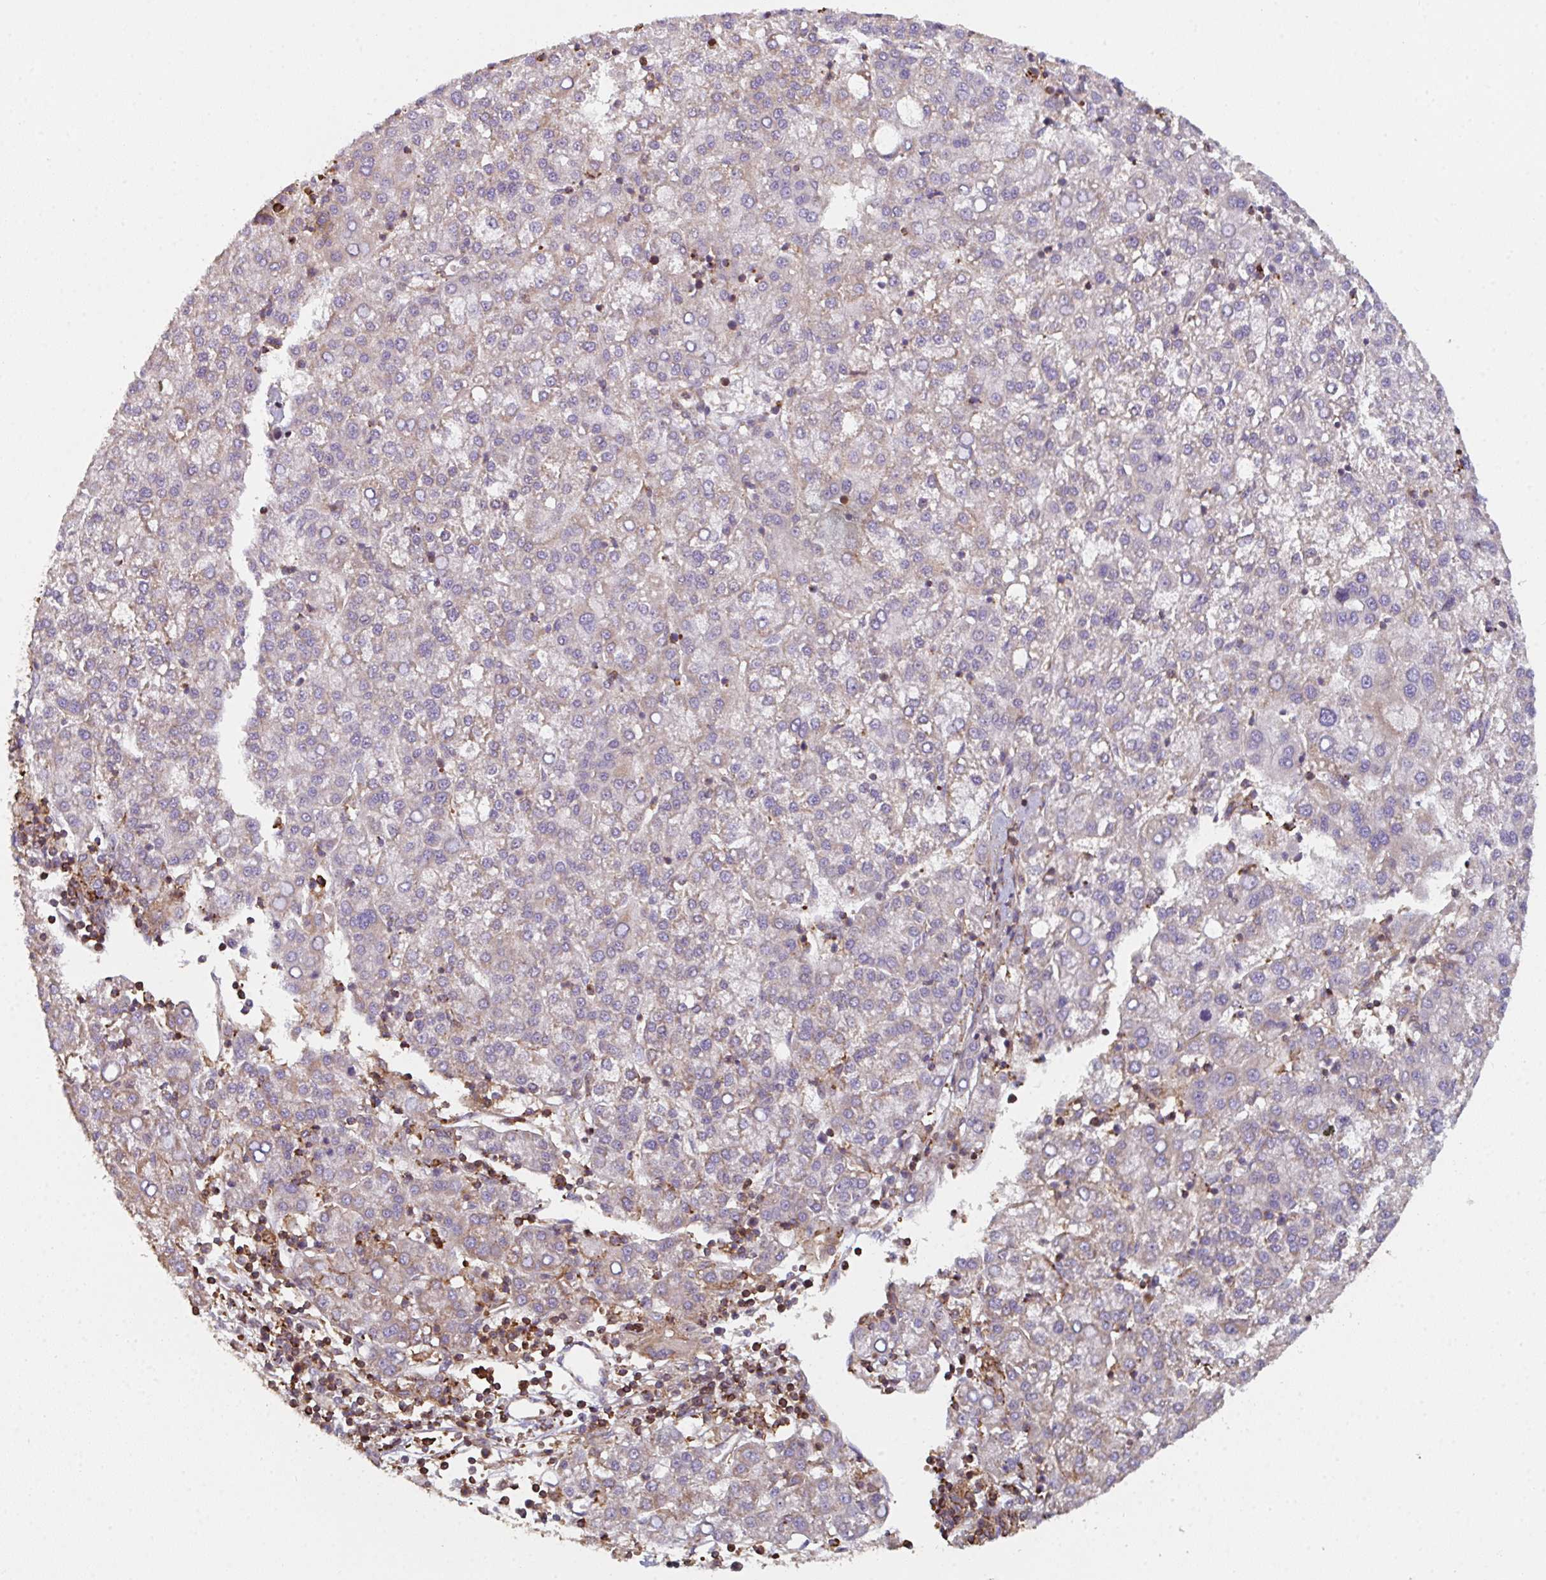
{"staining": {"intensity": "moderate", "quantity": "25%-75%", "location": "cytoplasmic/membranous"}, "tissue": "liver cancer", "cell_type": "Tumor cells", "image_type": "cancer", "snomed": [{"axis": "morphology", "description": "Carcinoma, Hepatocellular, NOS"}, {"axis": "topography", "description": "Liver"}], "caption": "Immunohistochemistry (IHC) image of human liver cancer stained for a protein (brown), which displays medium levels of moderate cytoplasmic/membranous expression in approximately 25%-75% of tumor cells.", "gene": "FZD2", "patient": {"sex": "female", "age": 58}}